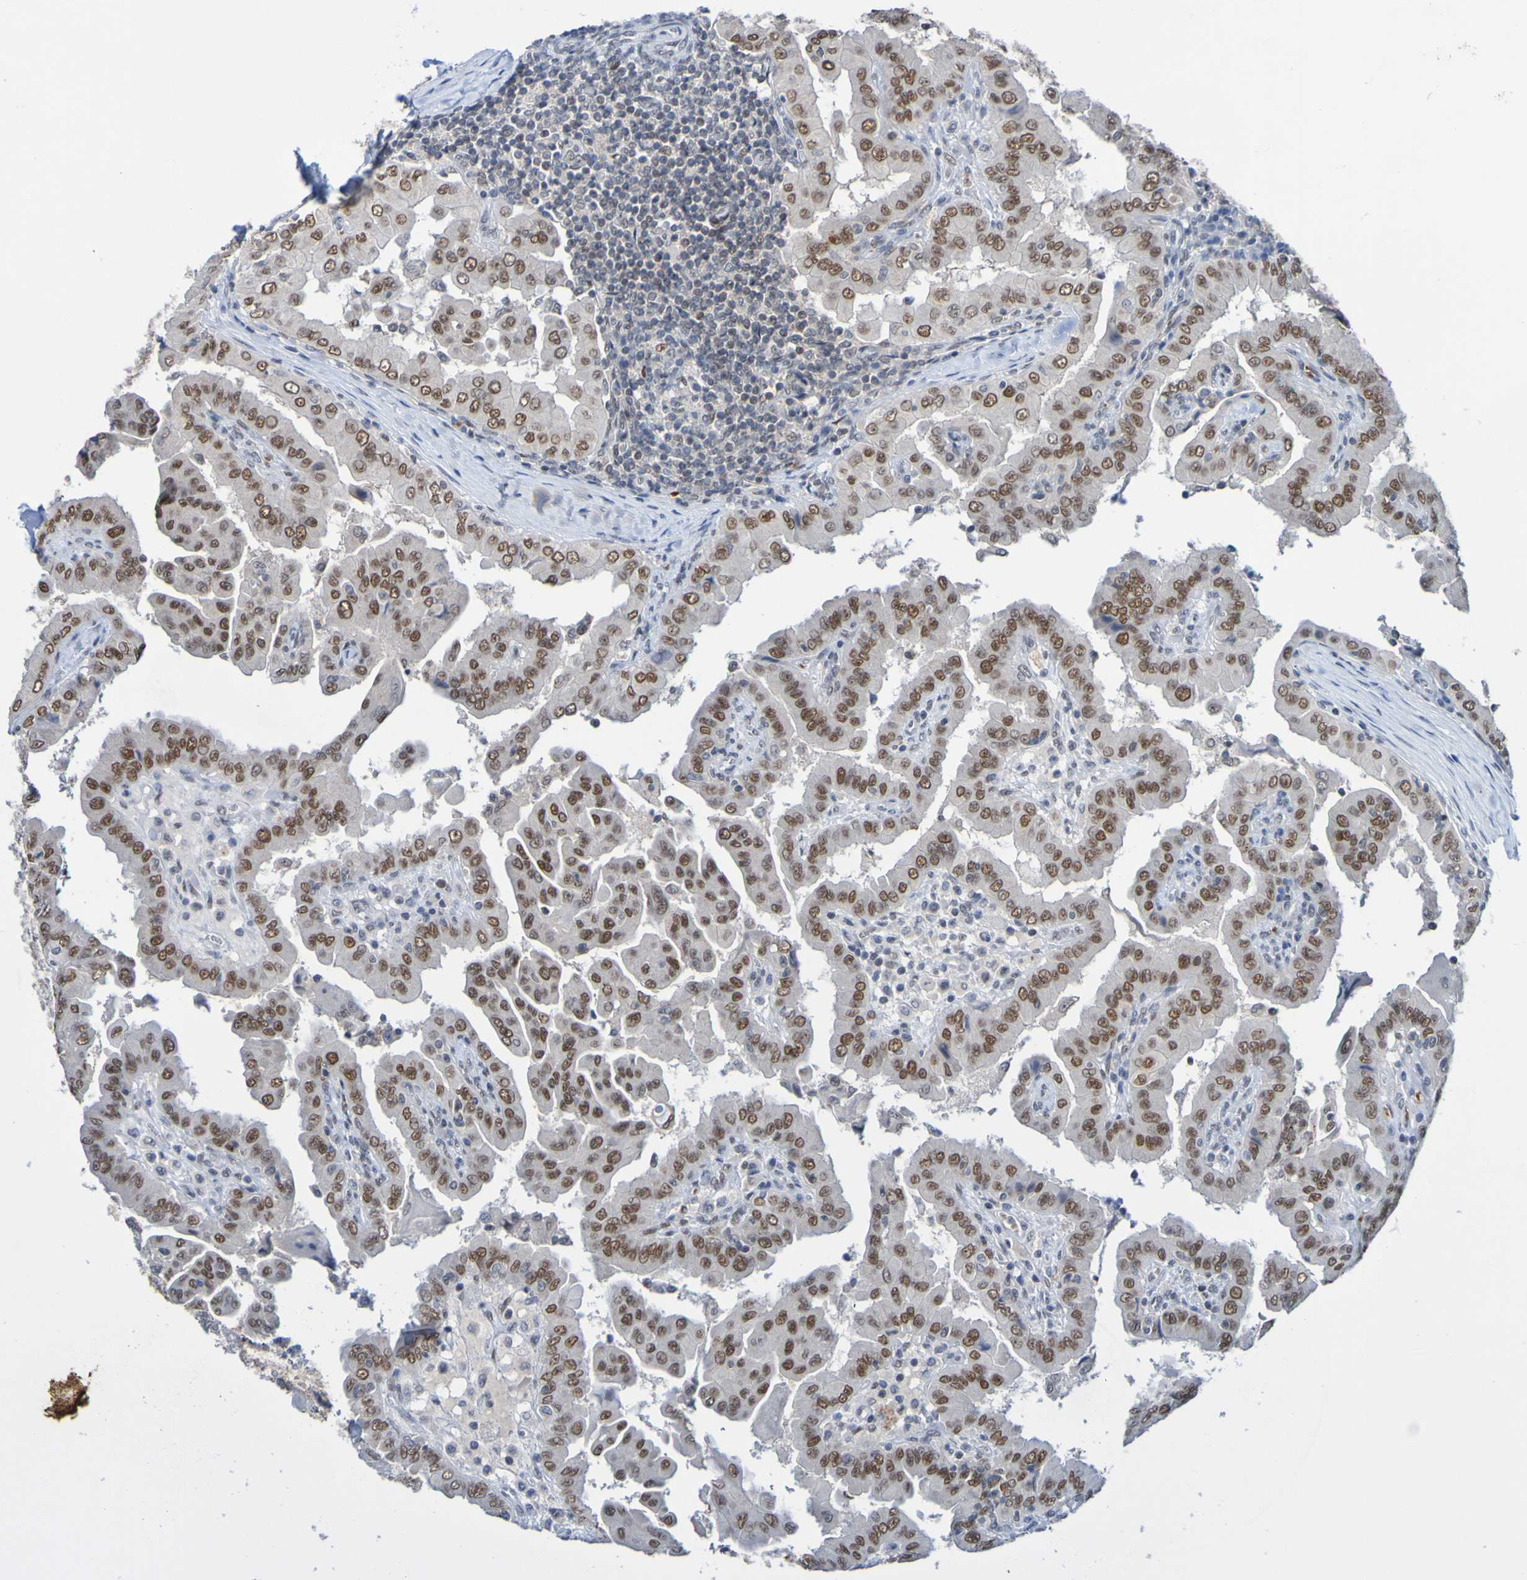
{"staining": {"intensity": "moderate", "quantity": ">75%", "location": "nuclear"}, "tissue": "thyroid cancer", "cell_type": "Tumor cells", "image_type": "cancer", "snomed": [{"axis": "morphology", "description": "Papillary adenocarcinoma, NOS"}, {"axis": "topography", "description": "Thyroid gland"}], "caption": "Moderate nuclear positivity for a protein is identified in approximately >75% of tumor cells of papillary adenocarcinoma (thyroid) using IHC.", "gene": "PCGF1", "patient": {"sex": "male", "age": 33}}